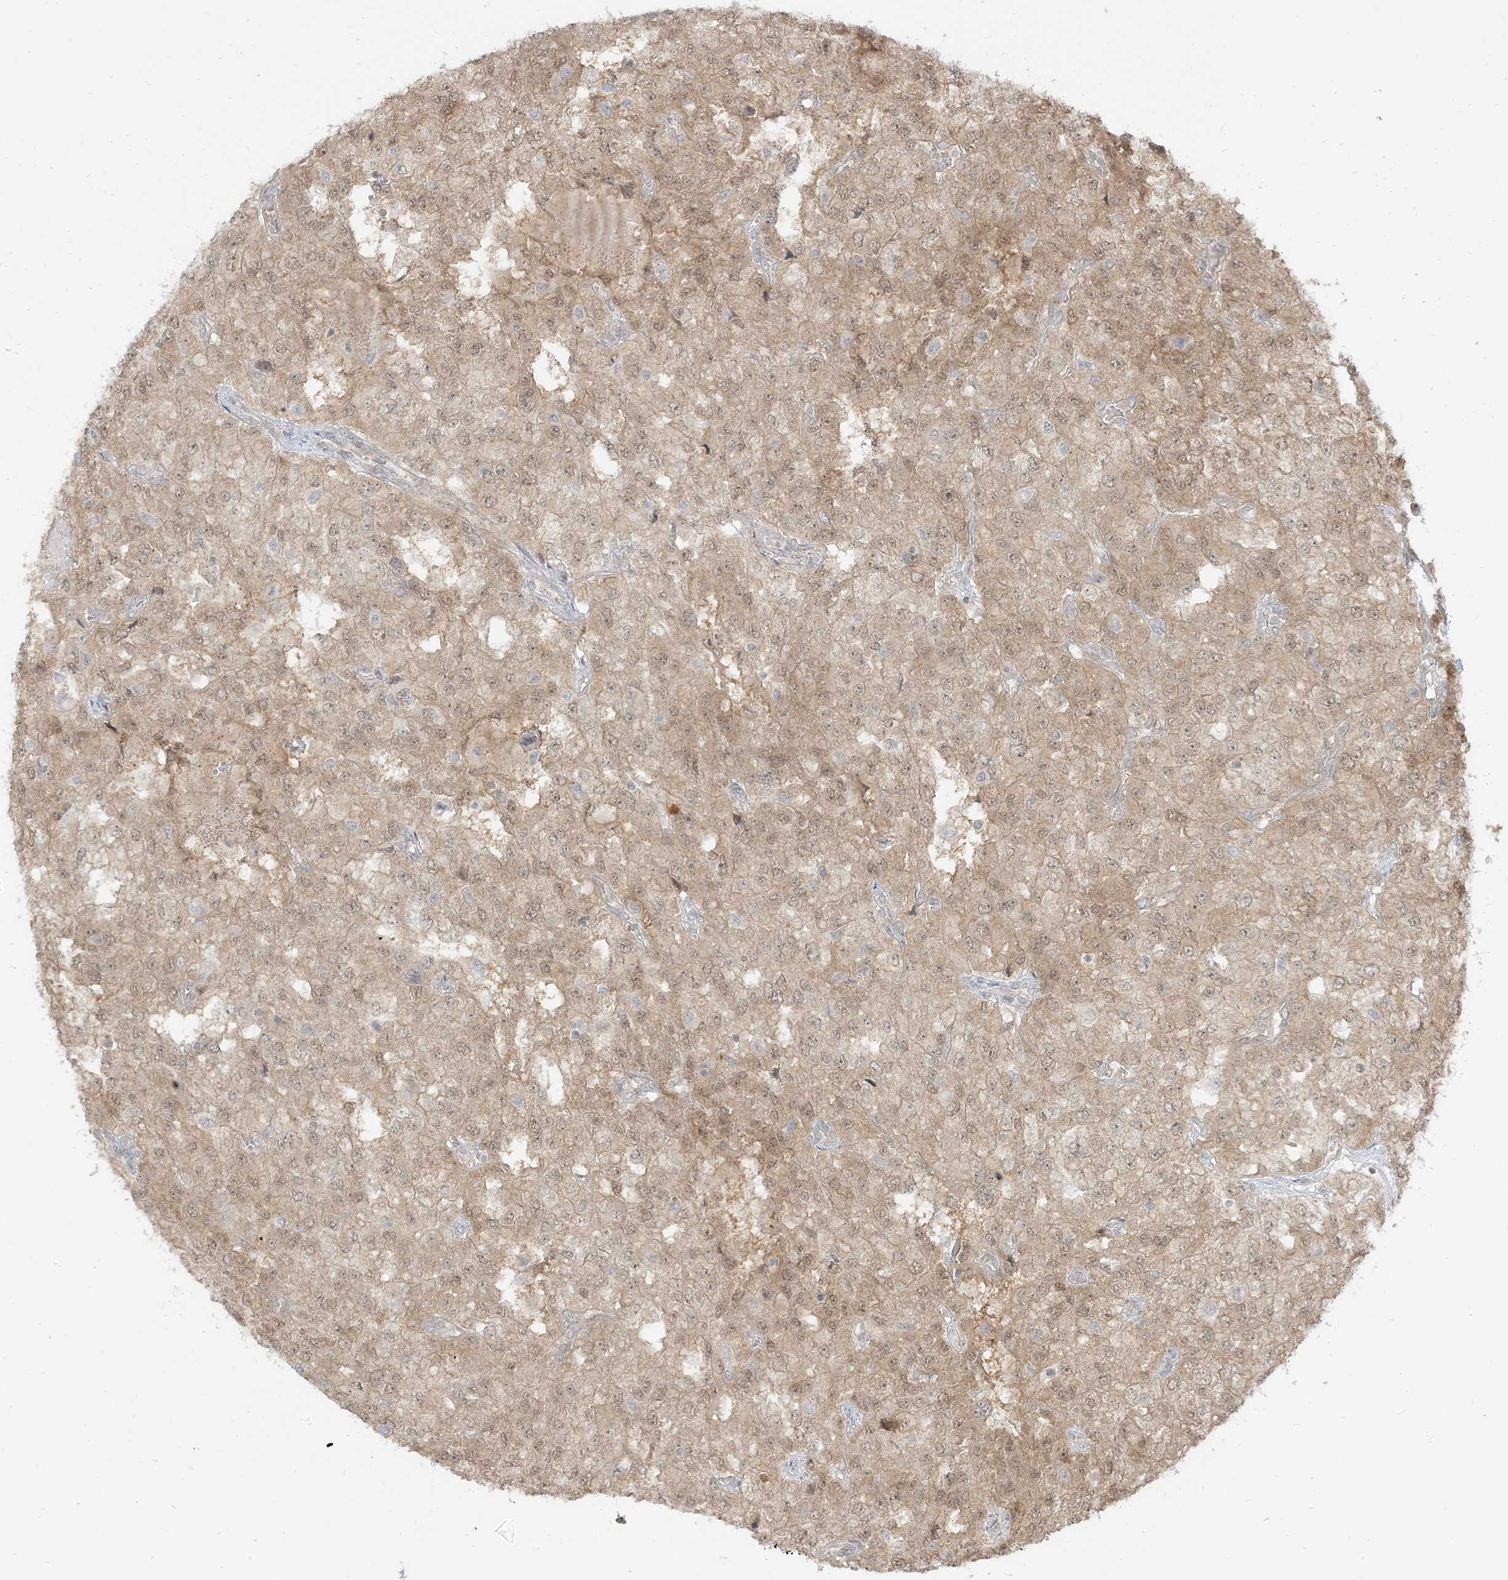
{"staining": {"intensity": "weak", "quantity": ">75%", "location": "cytoplasmic/membranous,nuclear"}, "tissue": "renal cancer", "cell_type": "Tumor cells", "image_type": "cancer", "snomed": [{"axis": "morphology", "description": "Adenocarcinoma, NOS"}, {"axis": "topography", "description": "Kidney"}], "caption": "A micrograph showing weak cytoplasmic/membranous and nuclear staining in approximately >75% of tumor cells in renal cancer, as visualized by brown immunohistochemical staining.", "gene": "TBCC", "patient": {"sex": "female", "age": 54}}